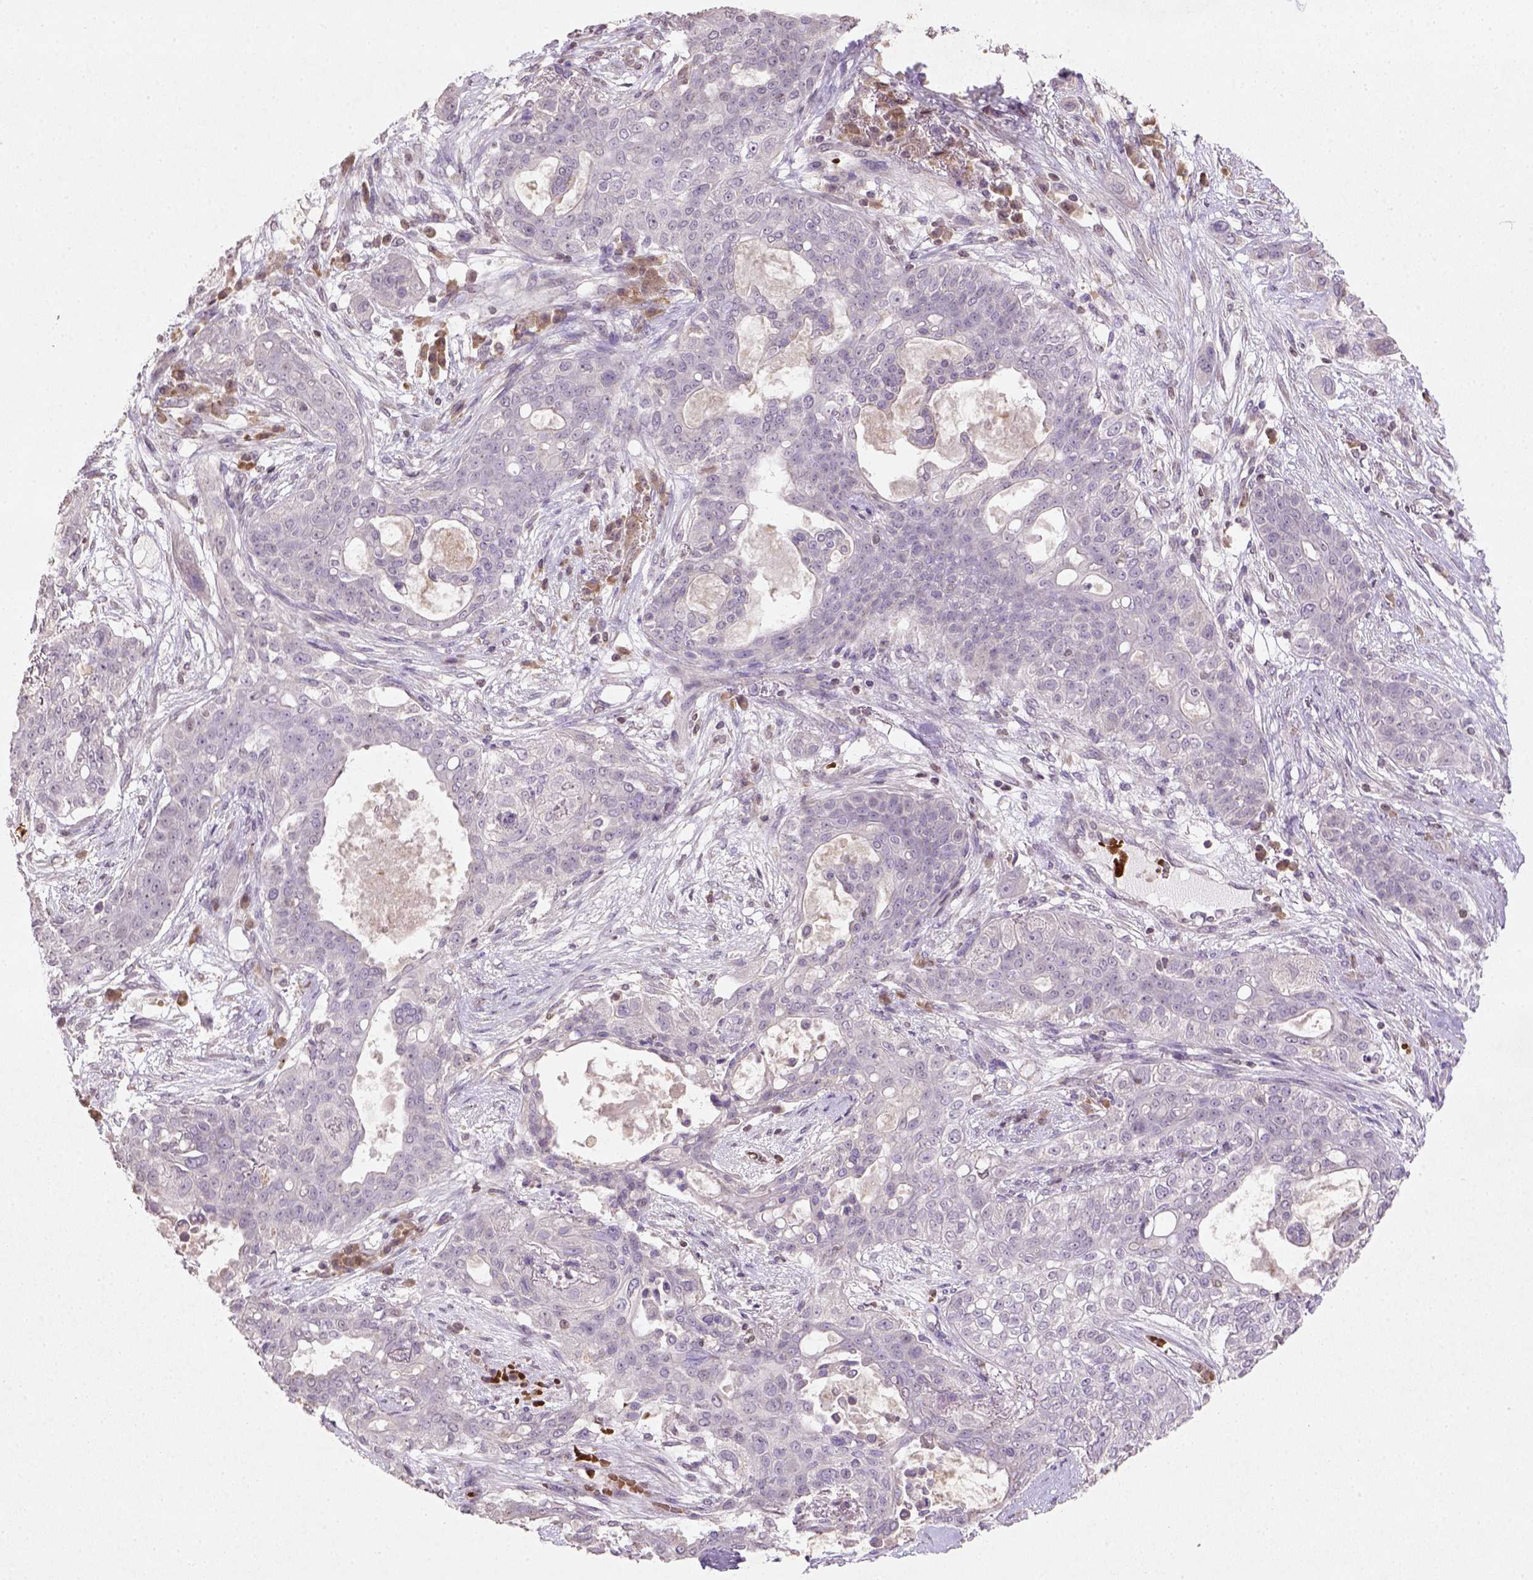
{"staining": {"intensity": "negative", "quantity": "none", "location": "none"}, "tissue": "lung cancer", "cell_type": "Tumor cells", "image_type": "cancer", "snomed": [{"axis": "morphology", "description": "Squamous cell carcinoma, NOS"}, {"axis": "topography", "description": "Lung"}], "caption": "Lung cancer (squamous cell carcinoma) was stained to show a protein in brown. There is no significant staining in tumor cells.", "gene": "NUDT3", "patient": {"sex": "female", "age": 70}}